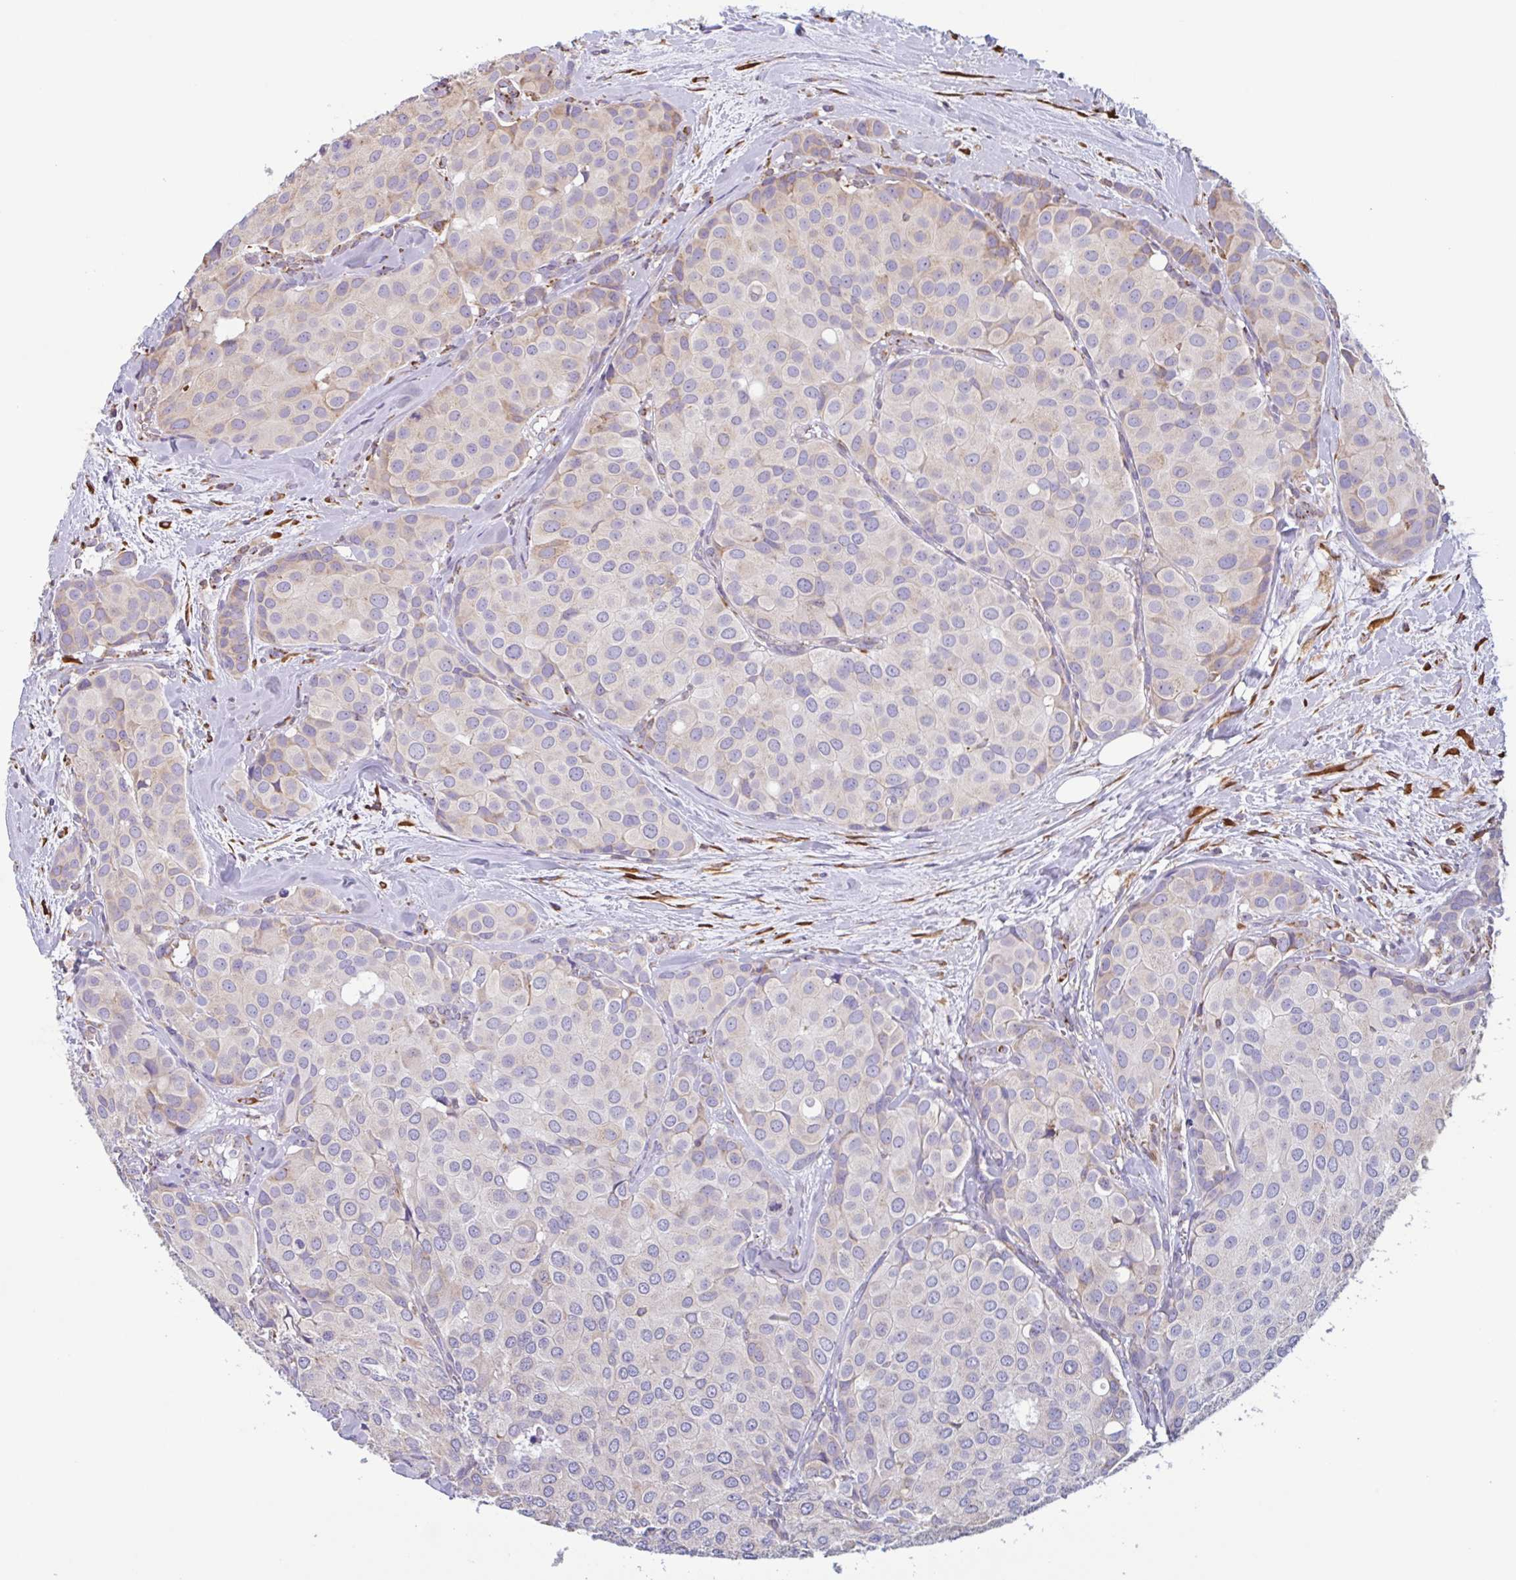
{"staining": {"intensity": "weak", "quantity": "<25%", "location": "cytoplasmic/membranous"}, "tissue": "breast cancer", "cell_type": "Tumor cells", "image_type": "cancer", "snomed": [{"axis": "morphology", "description": "Duct carcinoma"}, {"axis": "topography", "description": "Breast"}], "caption": "IHC of breast cancer (intraductal carcinoma) demonstrates no expression in tumor cells.", "gene": "DOK4", "patient": {"sex": "female", "age": 70}}